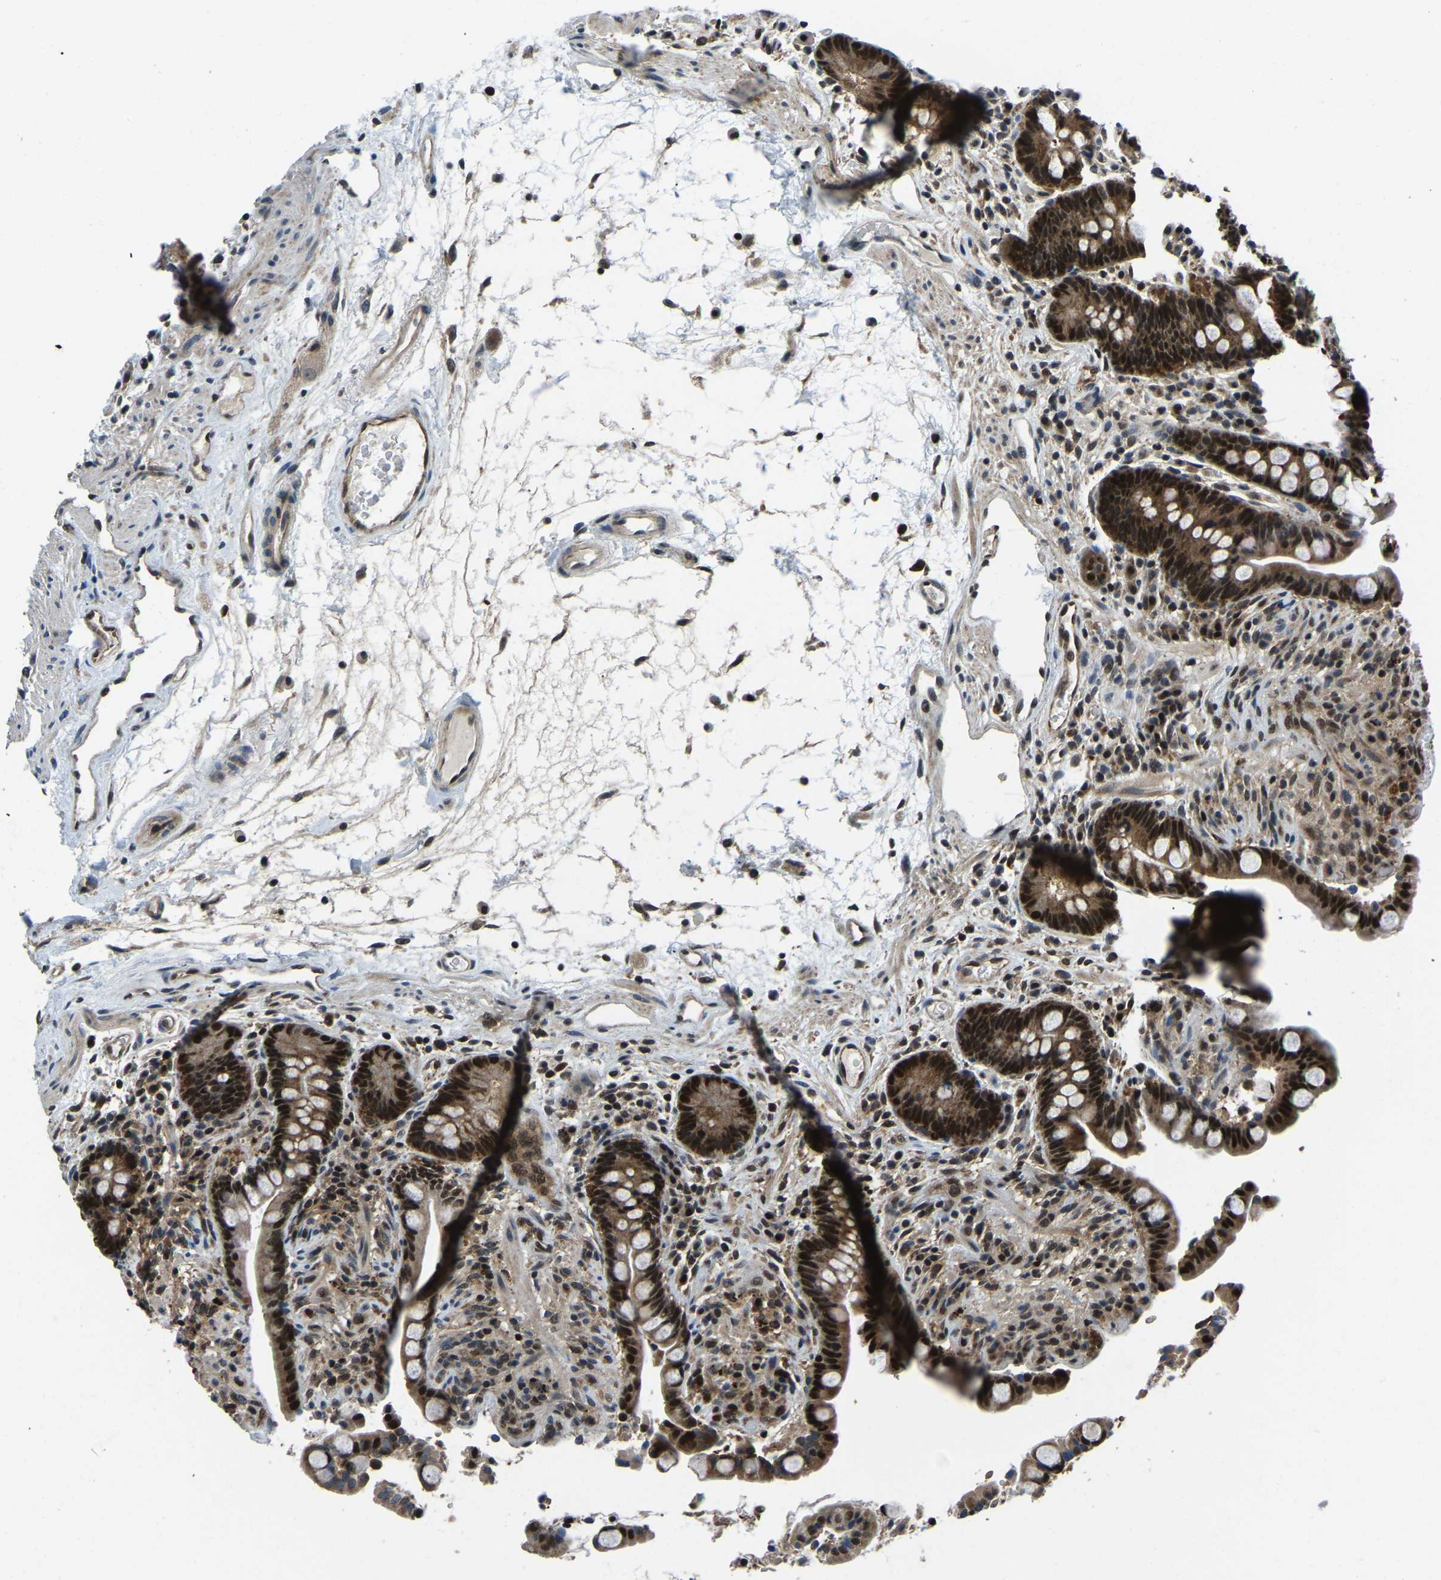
{"staining": {"intensity": "moderate", "quantity": ">75%", "location": "cytoplasmic/membranous"}, "tissue": "colon", "cell_type": "Endothelial cells", "image_type": "normal", "snomed": [{"axis": "morphology", "description": "Normal tissue, NOS"}, {"axis": "topography", "description": "Colon"}], "caption": "This image demonstrates unremarkable colon stained with immunohistochemistry (IHC) to label a protein in brown. The cytoplasmic/membranous of endothelial cells show moderate positivity for the protein. Nuclei are counter-stained blue.", "gene": "DFFA", "patient": {"sex": "male", "age": 73}}